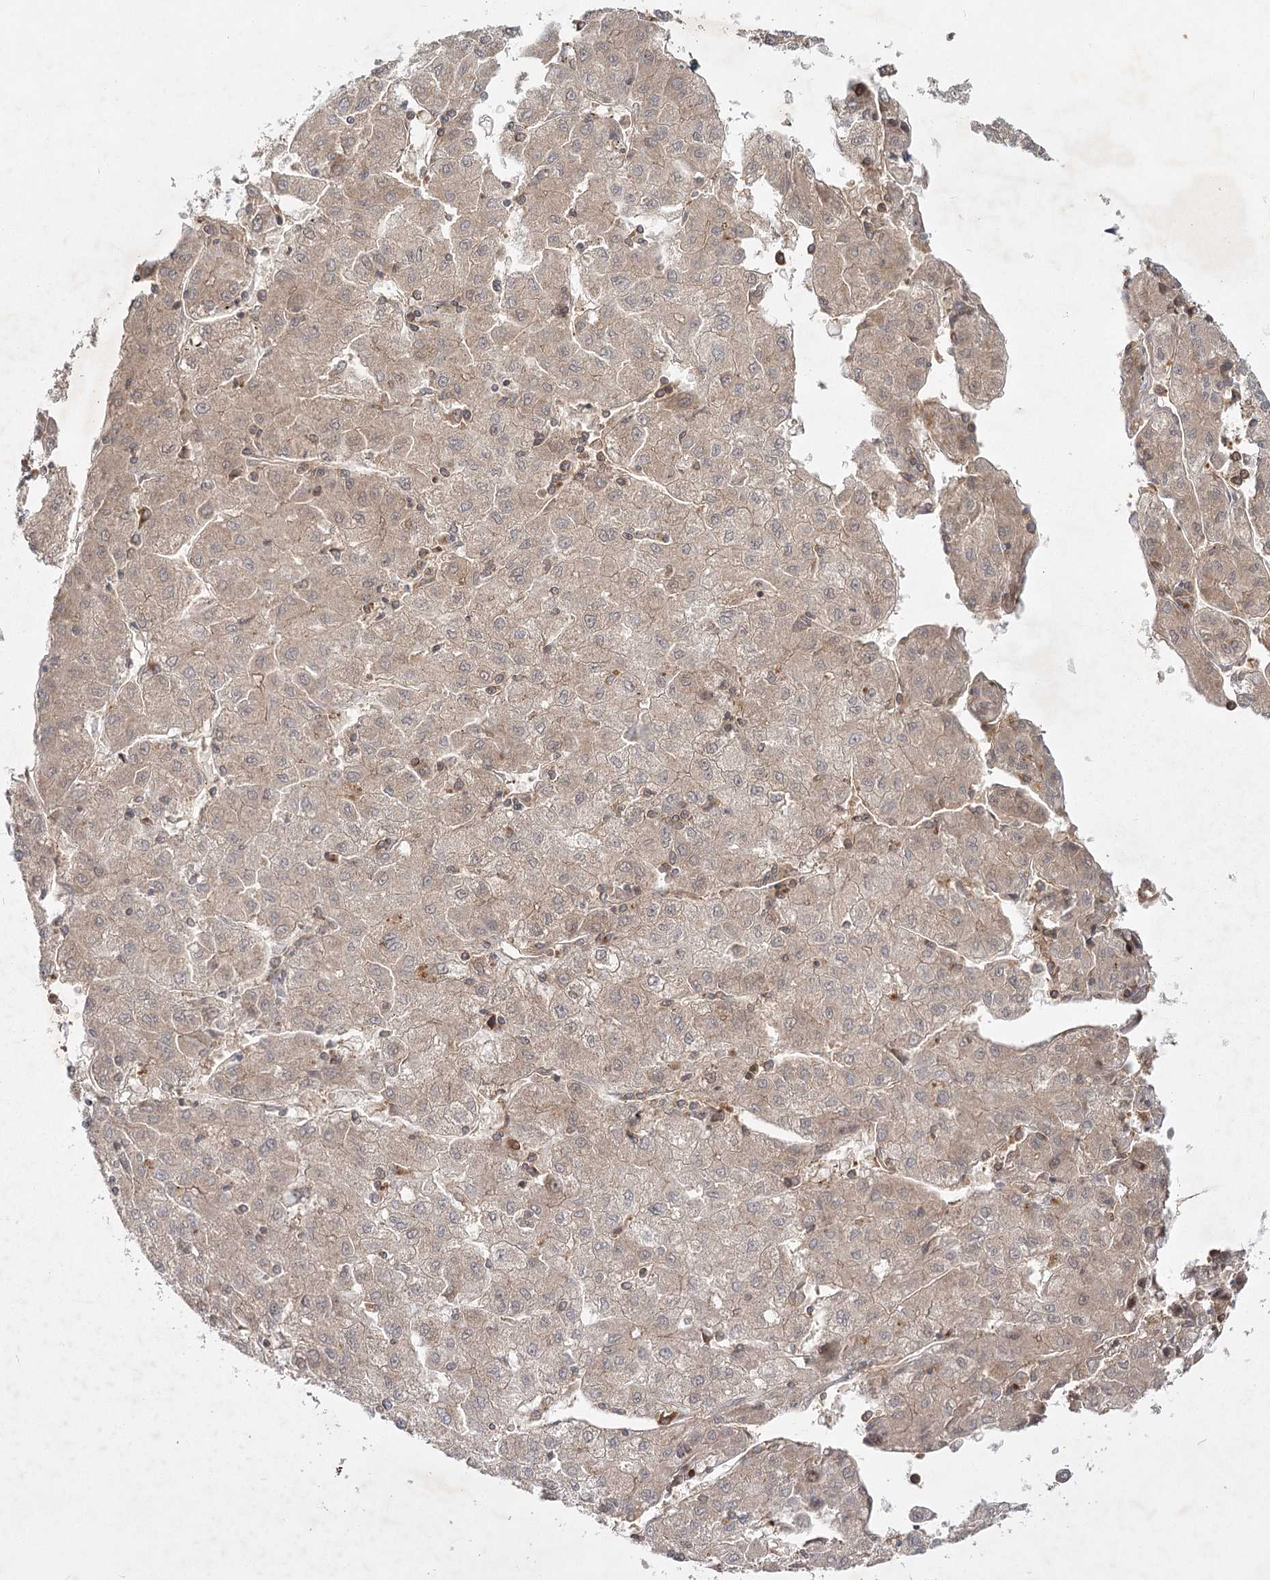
{"staining": {"intensity": "weak", "quantity": "25%-75%", "location": "cytoplasmic/membranous"}, "tissue": "liver cancer", "cell_type": "Tumor cells", "image_type": "cancer", "snomed": [{"axis": "morphology", "description": "Carcinoma, Hepatocellular, NOS"}, {"axis": "topography", "description": "Liver"}], "caption": "An IHC image of neoplastic tissue is shown. Protein staining in brown labels weak cytoplasmic/membranous positivity in hepatocellular carcinoma (liver) within tumor cells.", "gene": "MDFIC", "patient": {"sex": "male", "age": 72}}